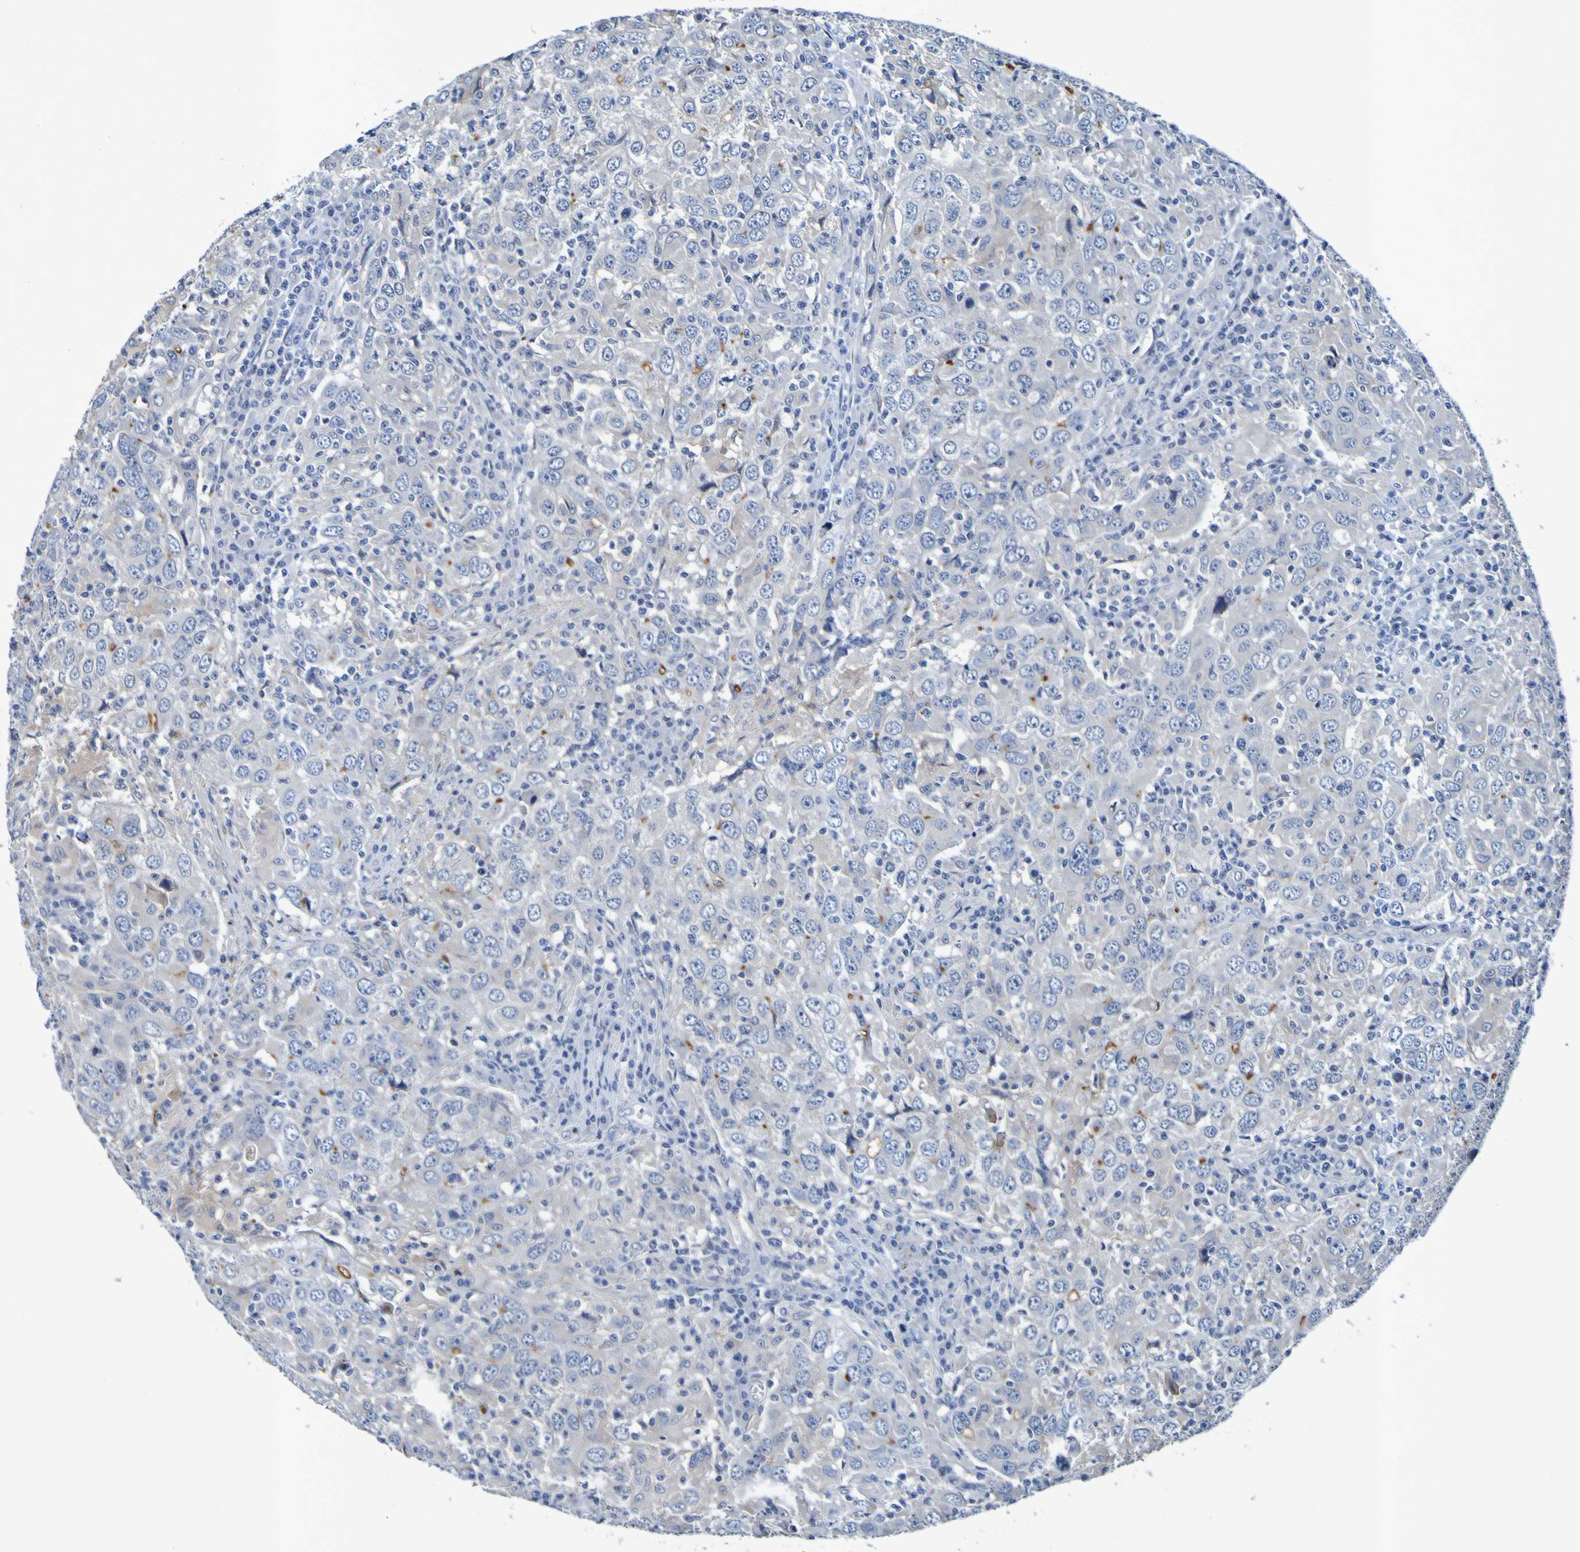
{"staining": {"intensity": "negative", "quantity": "none", "location": "none"}, "tissue": "head and neck cancer", "cell_type": "Tumor cells", "image_type": "cancer", "snomed": [{"axis": "morphology", "description": "Adenocarcinoma, NOS"}, {"axis": "topography", "description": "Salivary gland"}, {"axis": "topography", "description": "Head-Neck"}], "caption": "Immunohistochemistry (IHC) micrograph of neoplastic tissue: head and neck adenocarcinoma stained with DAB (3,3'-diaminobenzidine) shows no significant protein expression in tumor cells.", "gene": "VMA21", "patient": {"sex": "female", "age": 65}}